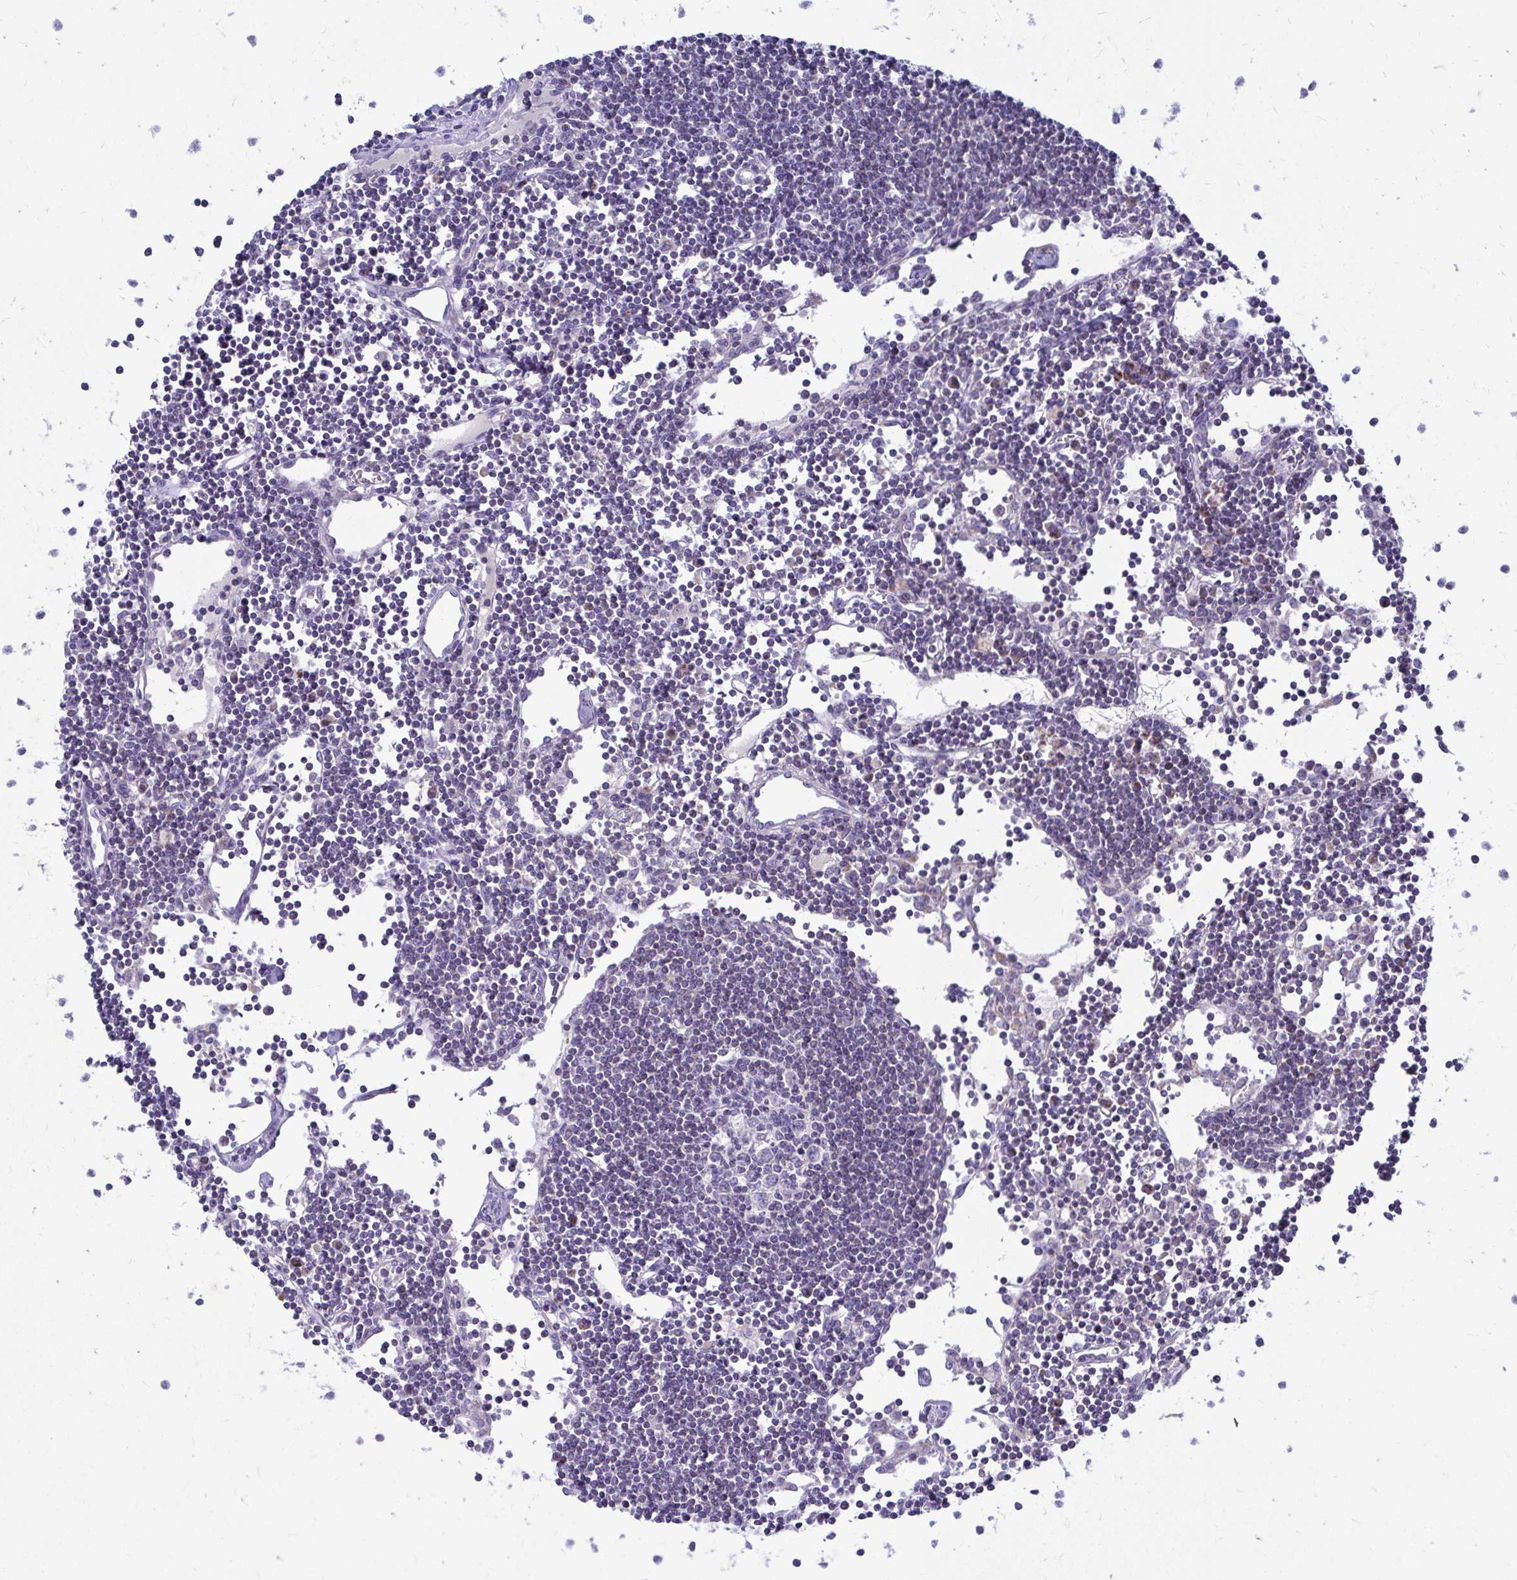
{"staining": {"intensity": "weak", "quantity": "25%-75%", "location": "cytoplasmic/membranous"}, "tissue": "lymph node", "cell_type": "Germinal center cells", "image_type": "normal", "snomed": [{"axis": "morphology", "description": "Normal tissue, NOS"}, {"axis": "topography", "description": "Lymph node"}], "caption": "The image exhibits staining of normal lymph node, revealing weak cytoplasmic/membranous protein positivity (brown color) within germinal center cells.", "gene": "OR10R2", "patient": {"sex": "female", "age": 65}}